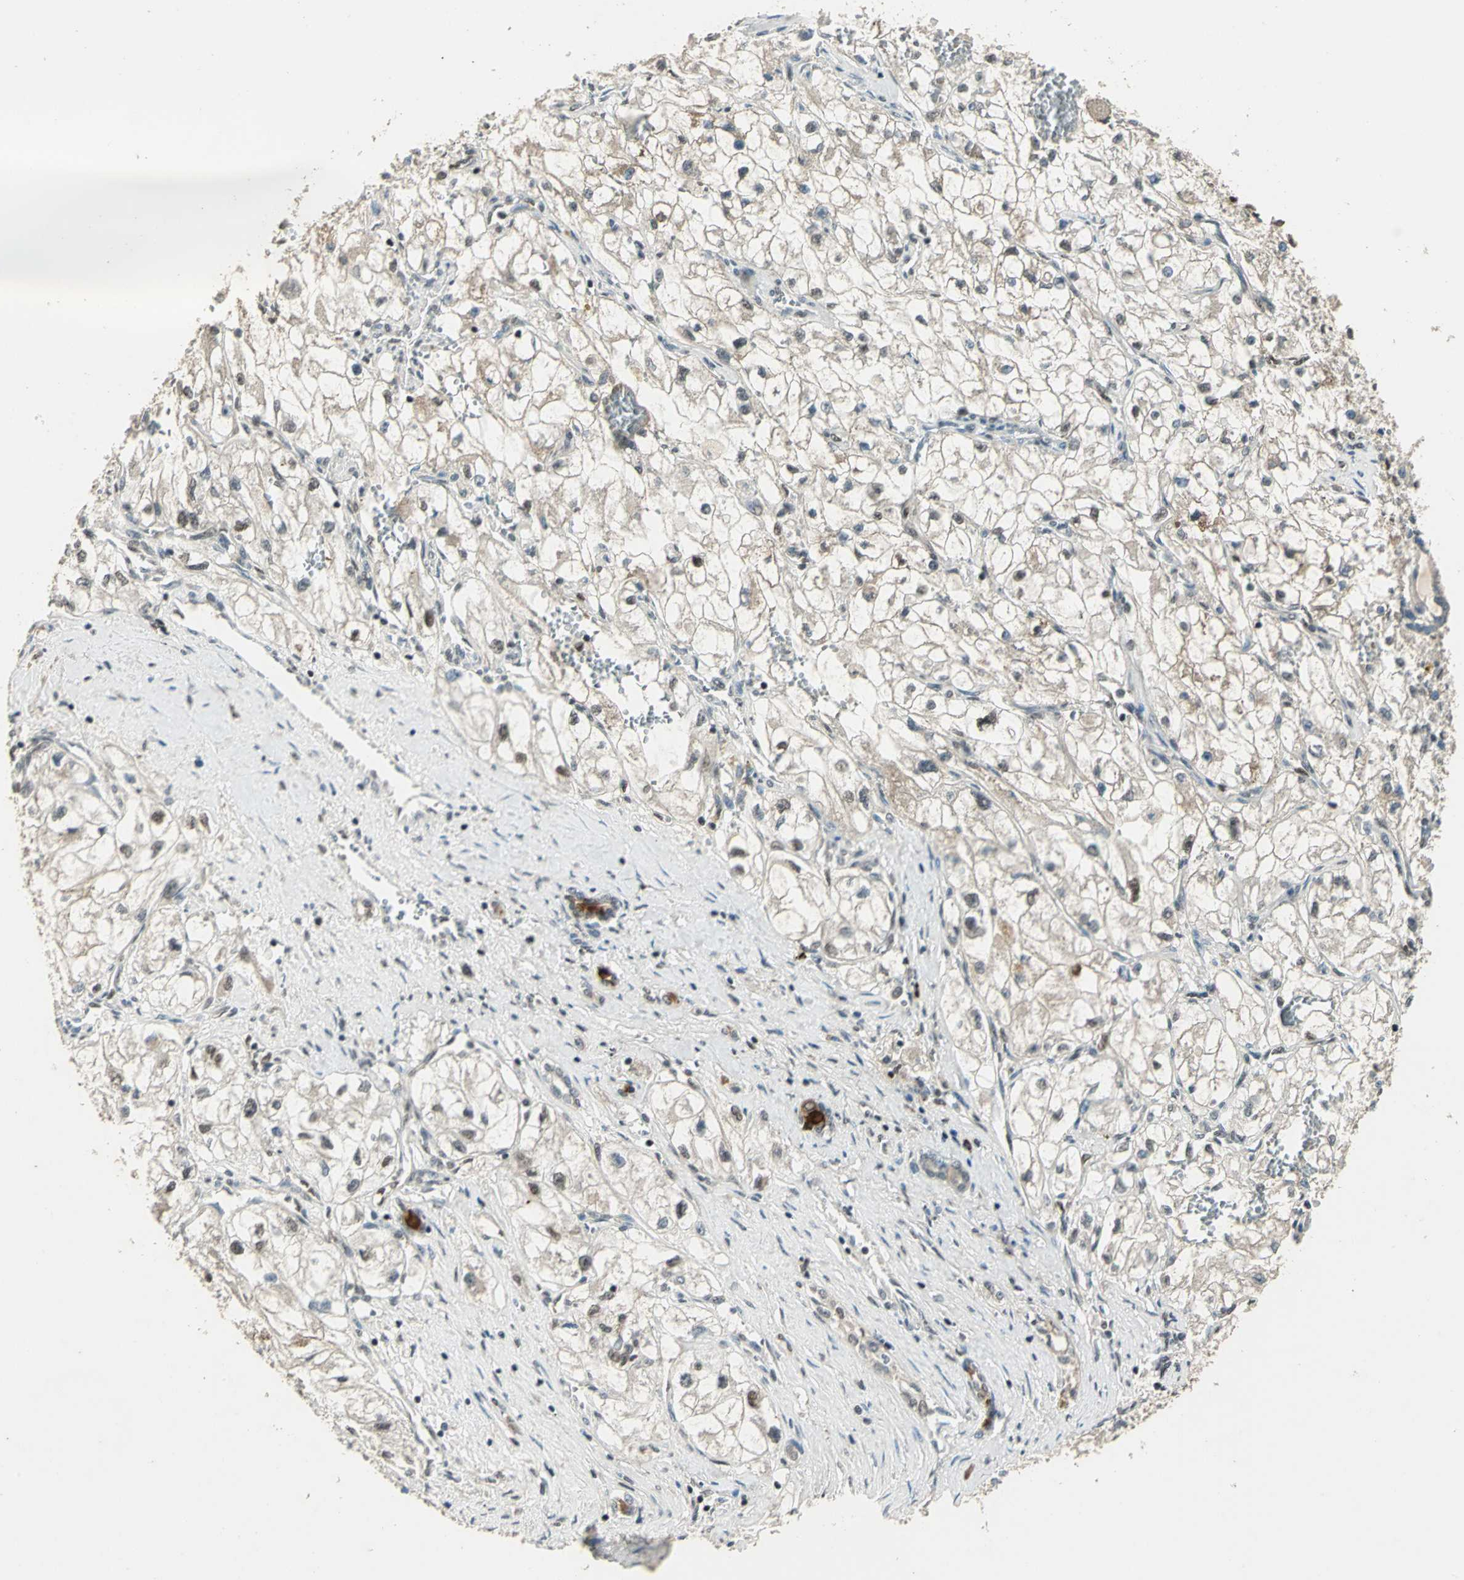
{"staining": {"intensity": "negative", "quantity": "none", "location": "none"}, "tissue": "renal cancer", "cell_type": "Tumor cells", "image_type": "cancer", "snomed": [{"axis": "morphology", "description": "Adenocarcinoma, NOS"}, {"axis": "topography", "description": "Kidney"}], "caption": "This is a micrograph of immunohistochemistry (IHC) staining of adenocarcinoma (renal), which shows no staining in tumor cells. (DAB (3,3'-diaminobenzidine) IHC, high magnification).", "gene": "RAD17", "patient": {"sex": "female", "age": 70}}